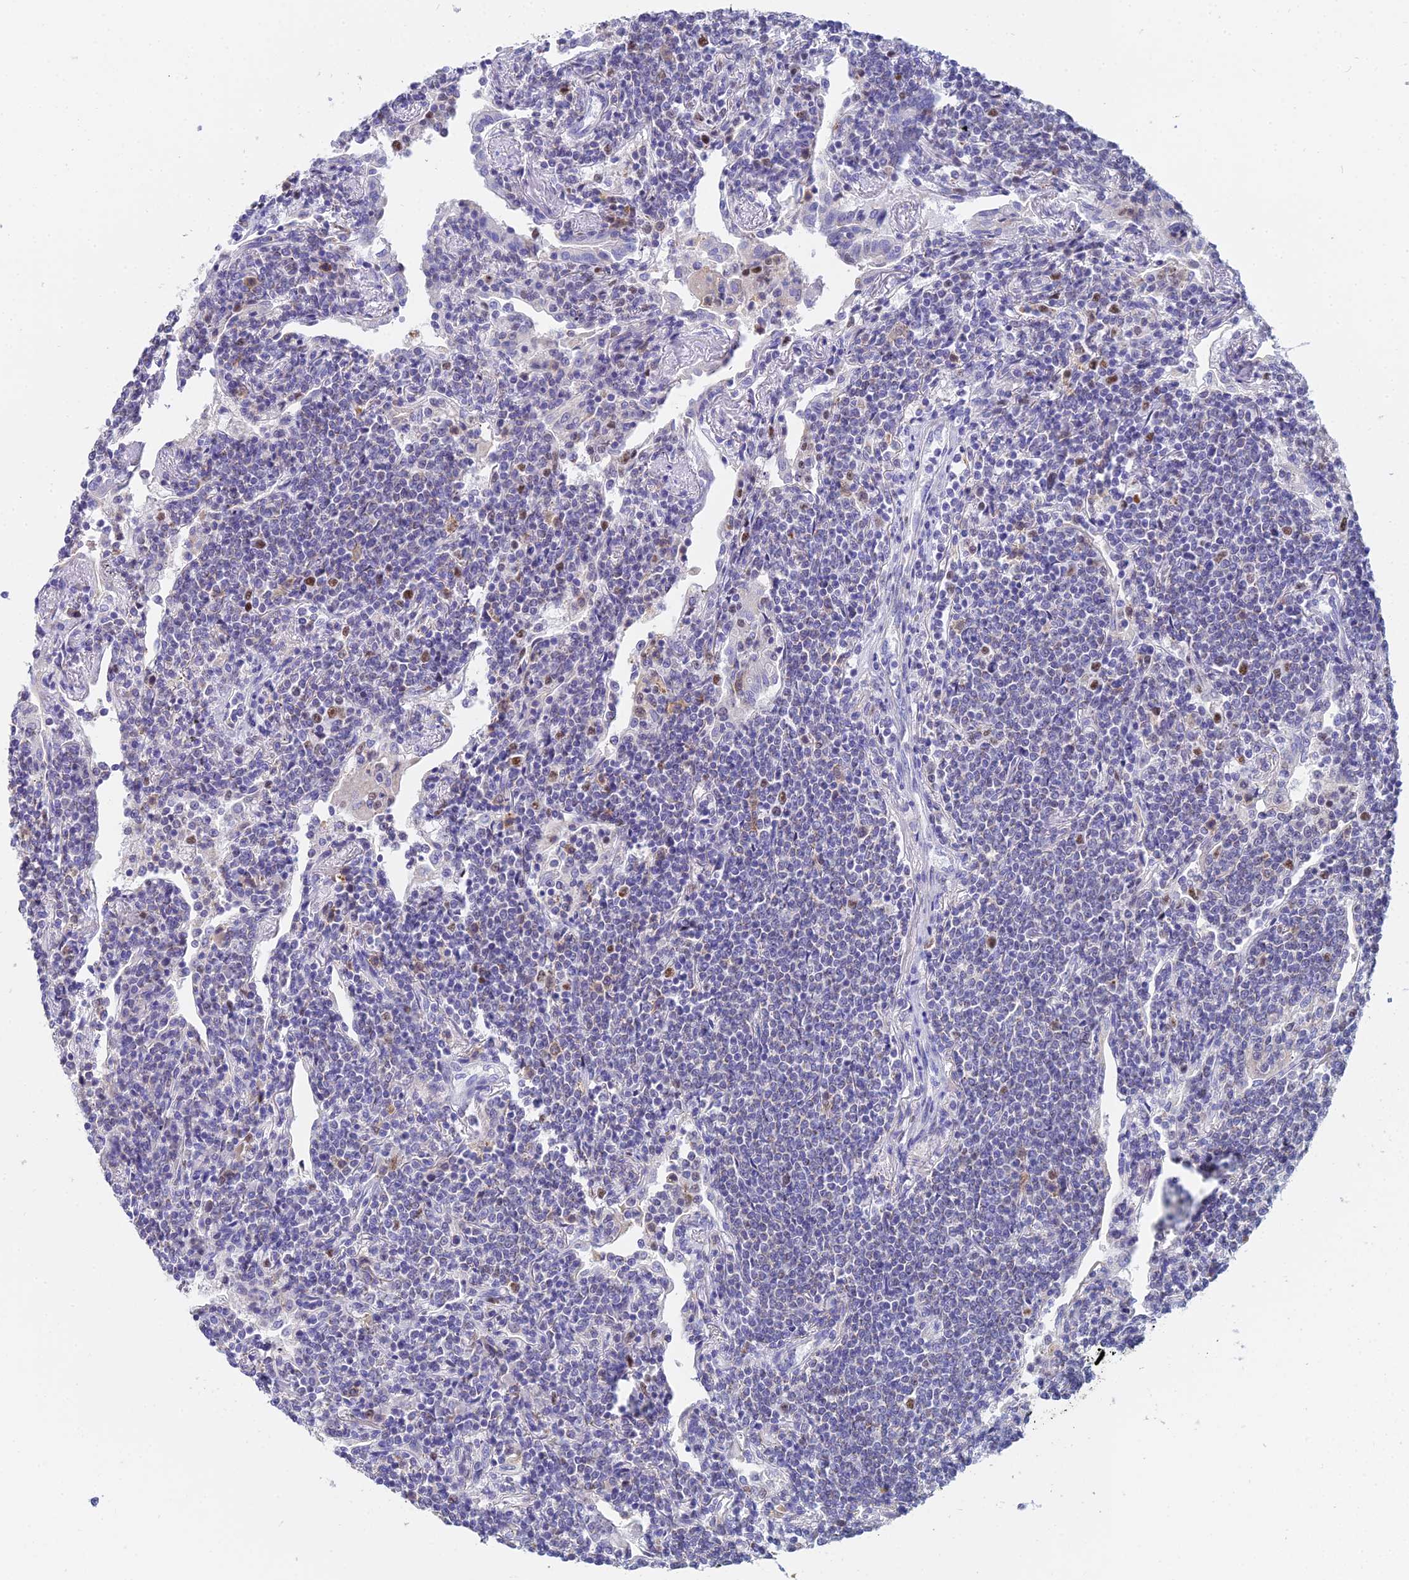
{"staining": {"intensity": "moderate", "quantity": "<25%", "location": "nuclear"}, "tissue": "lymphoma", "cell_type": "Tumor cells", "image_type": "cancer", "snomed": [{"axis": "morphology", "description": "Malignant lymphoma, non-Hodgkin's type, Low grade"}, {"axis": "topography", "description": "Lung"}], "caption": "An immunohistochemistry photomicrograph of neoplastic tissue is shown. Protein staining in brown highlights moderate nuclear positivity in lymphoma within tumor cells.", "gene": "MCM2", "patient": {"sex": "female", "age": 71}}